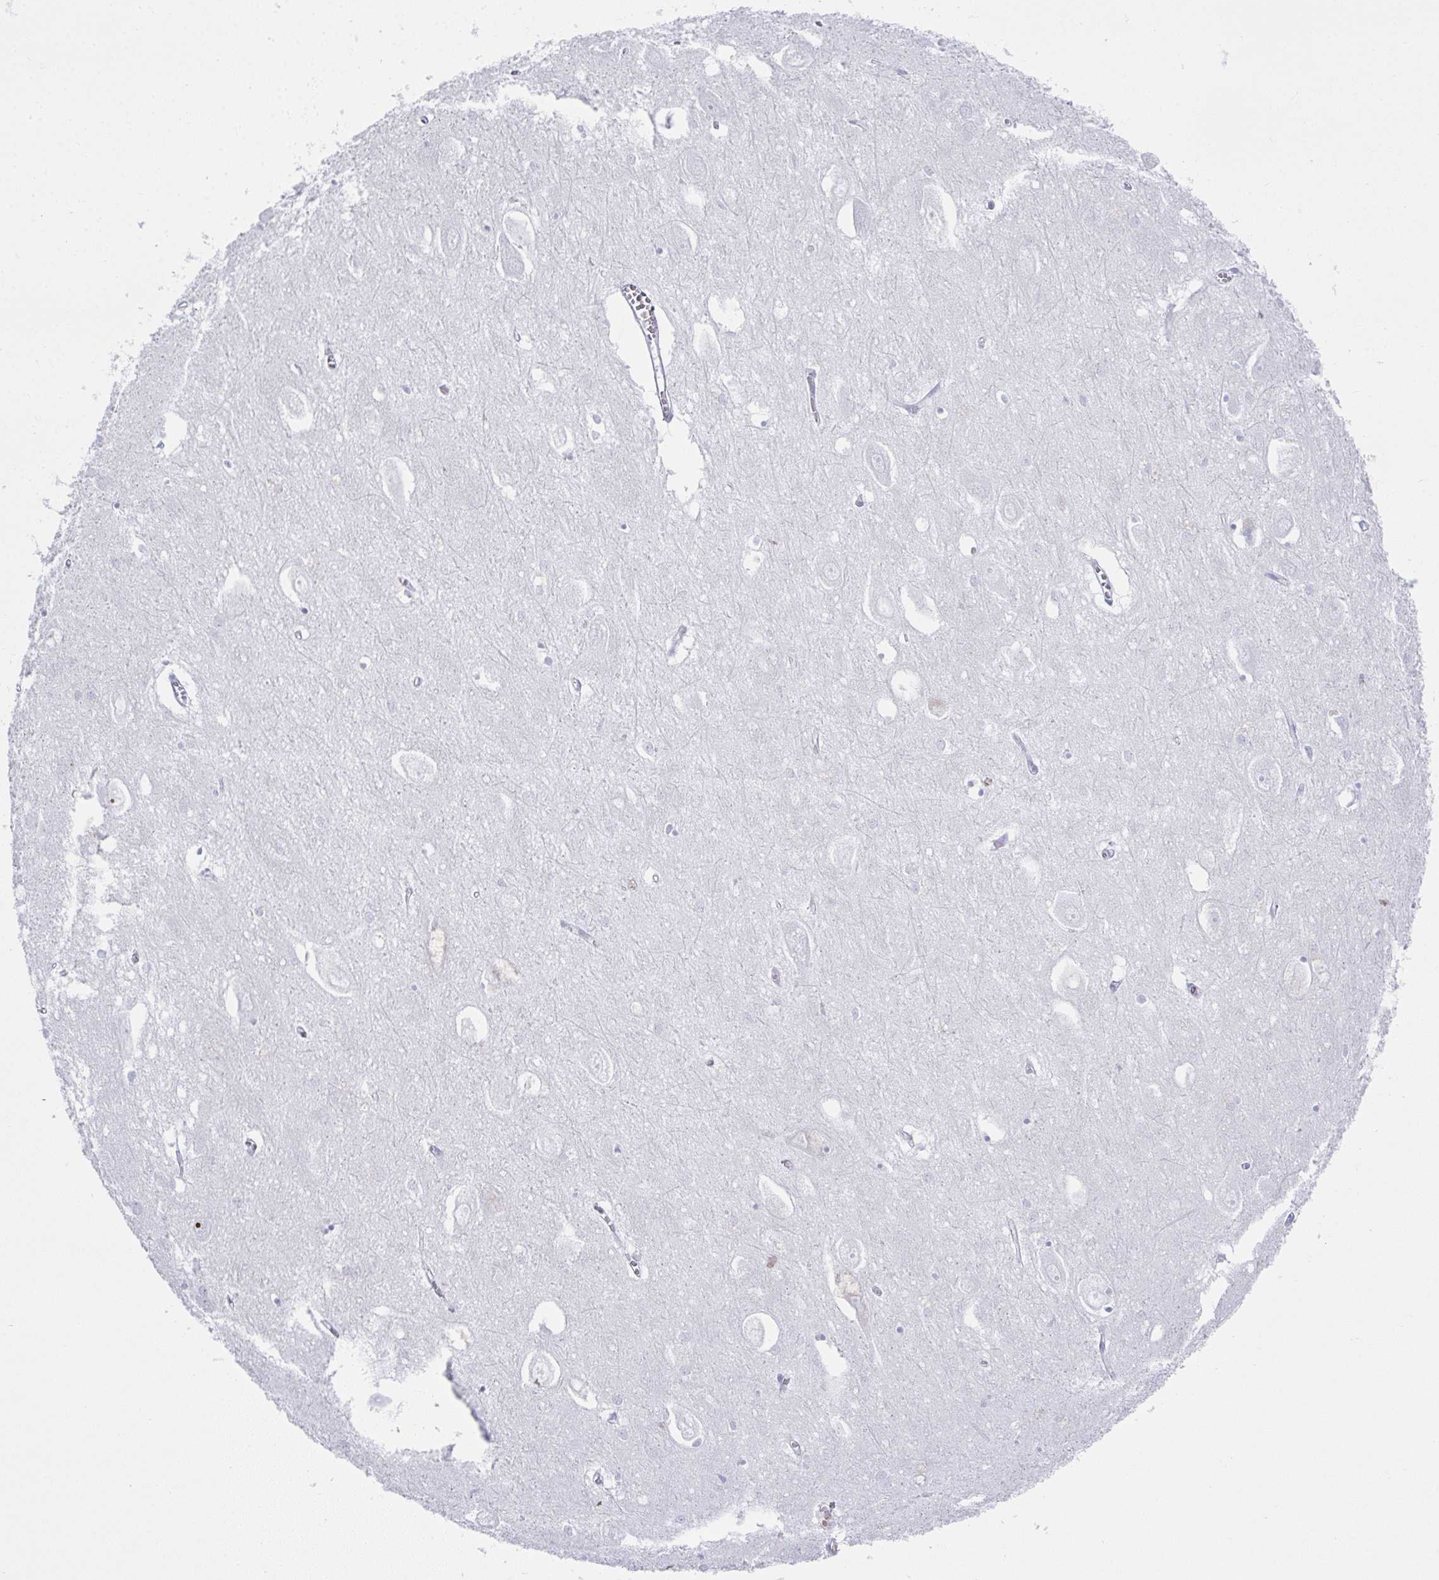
{"staining": {"intensity": "negative", "quantity": "none", "location": "none"}, "tissue": "hippocampus", "cell_type": "Glial cells", "image_type": "normal", "snomed": [{"axis": "morphology", "description": "Normal tissue, NOS"}, {"axis": "topography", "description": "Hippocampus"}], "caption": "DAB immunohistochemical staining of normal human hippocampus shows no significant staining in glial cells.", "gene": "SYCP1", "patient": {"sex": "female", "age": 64}}